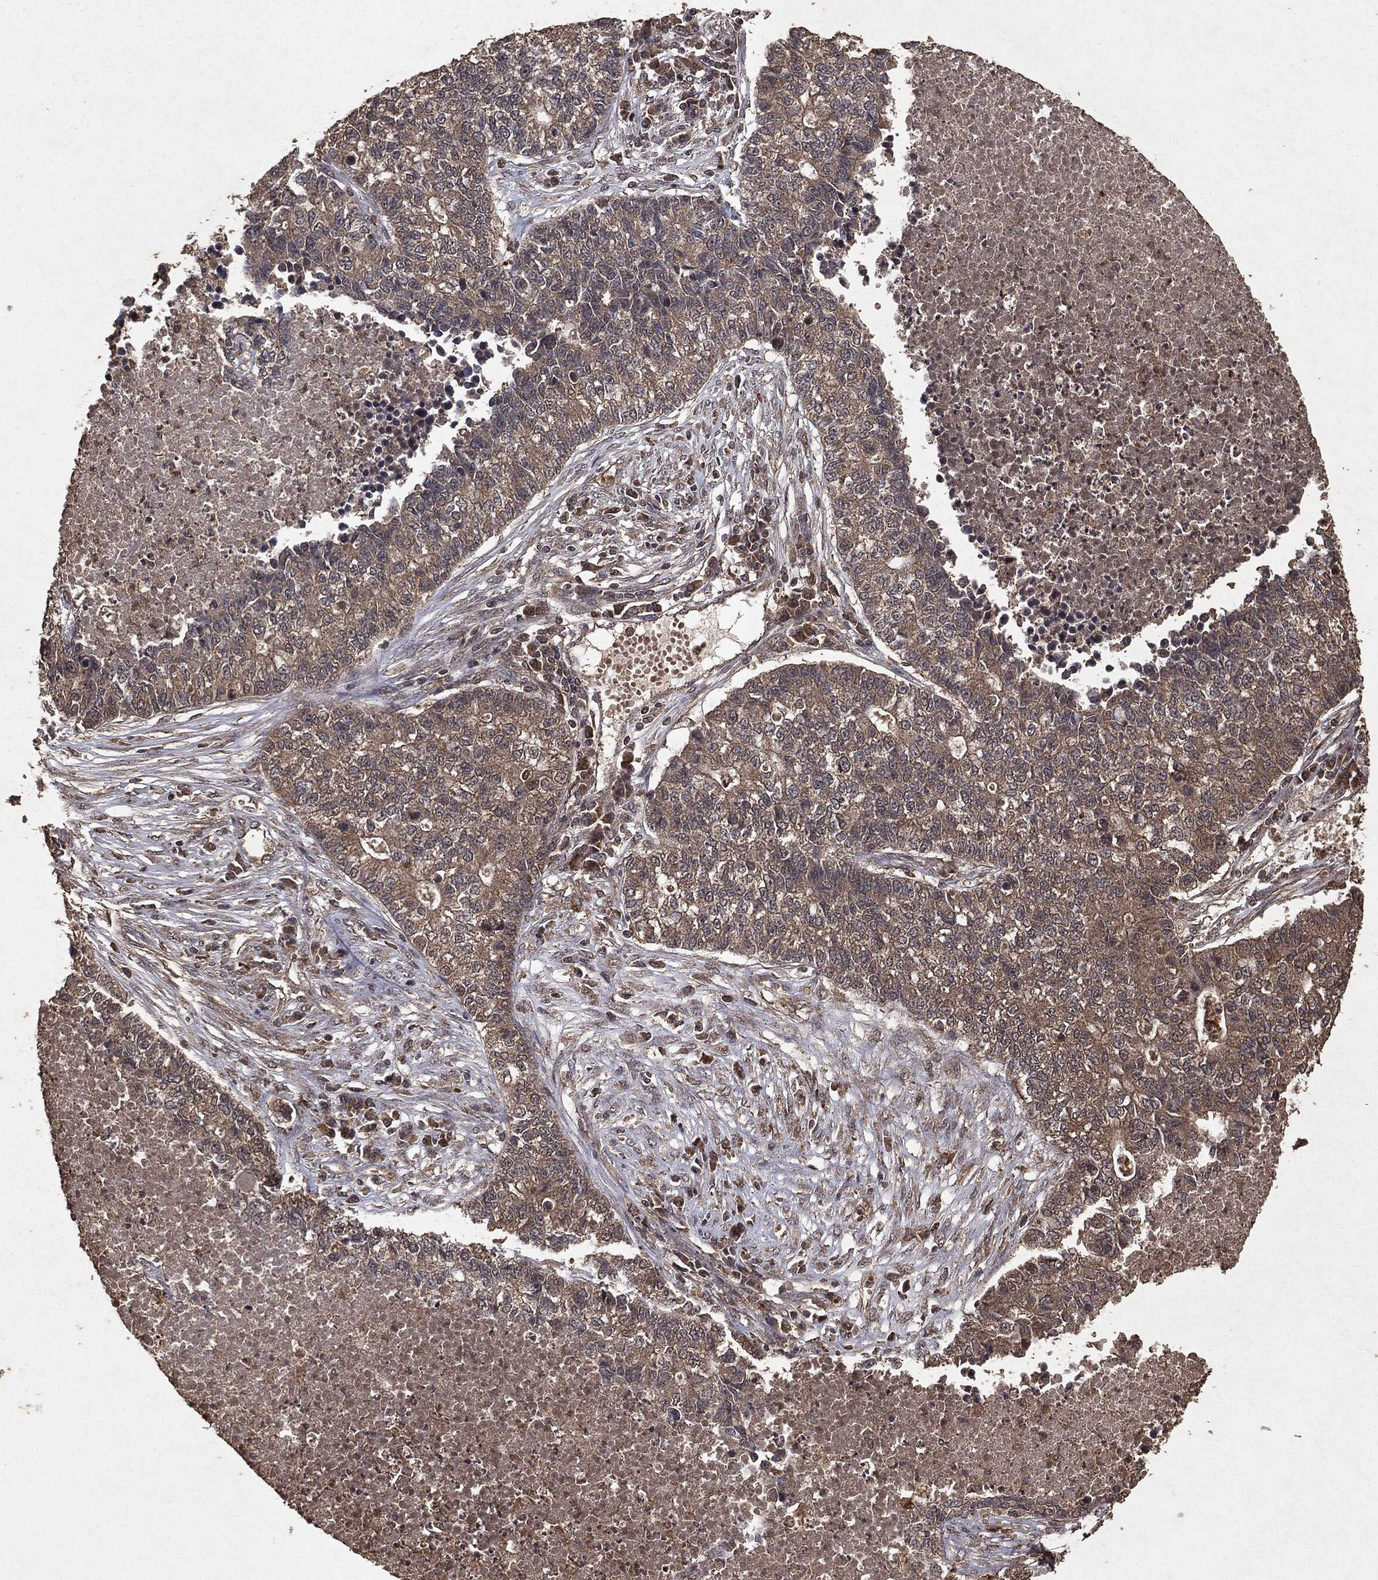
{"staining": {"intensity": "weak", "quantity": "<25%", "location": "cytoplasmic/membranous"}, "tissue": "lung cancer", "cell_type": "Tumor cells", "image_type": "cancer", "snomed": [{"axis": "morphology", "description": "Adenocarcinoma, NOS"}, {"axis": "topography", "description": "Lung"}], "caption": "Tumor cells are negative for brown protein staining in adenocarcinoma (lung). (DAB (3,3'-diaminobenzidine) immunohistochemistry, high magnification).", "gene": "NME1", "patient": {"sex": "male", "age": 57}}